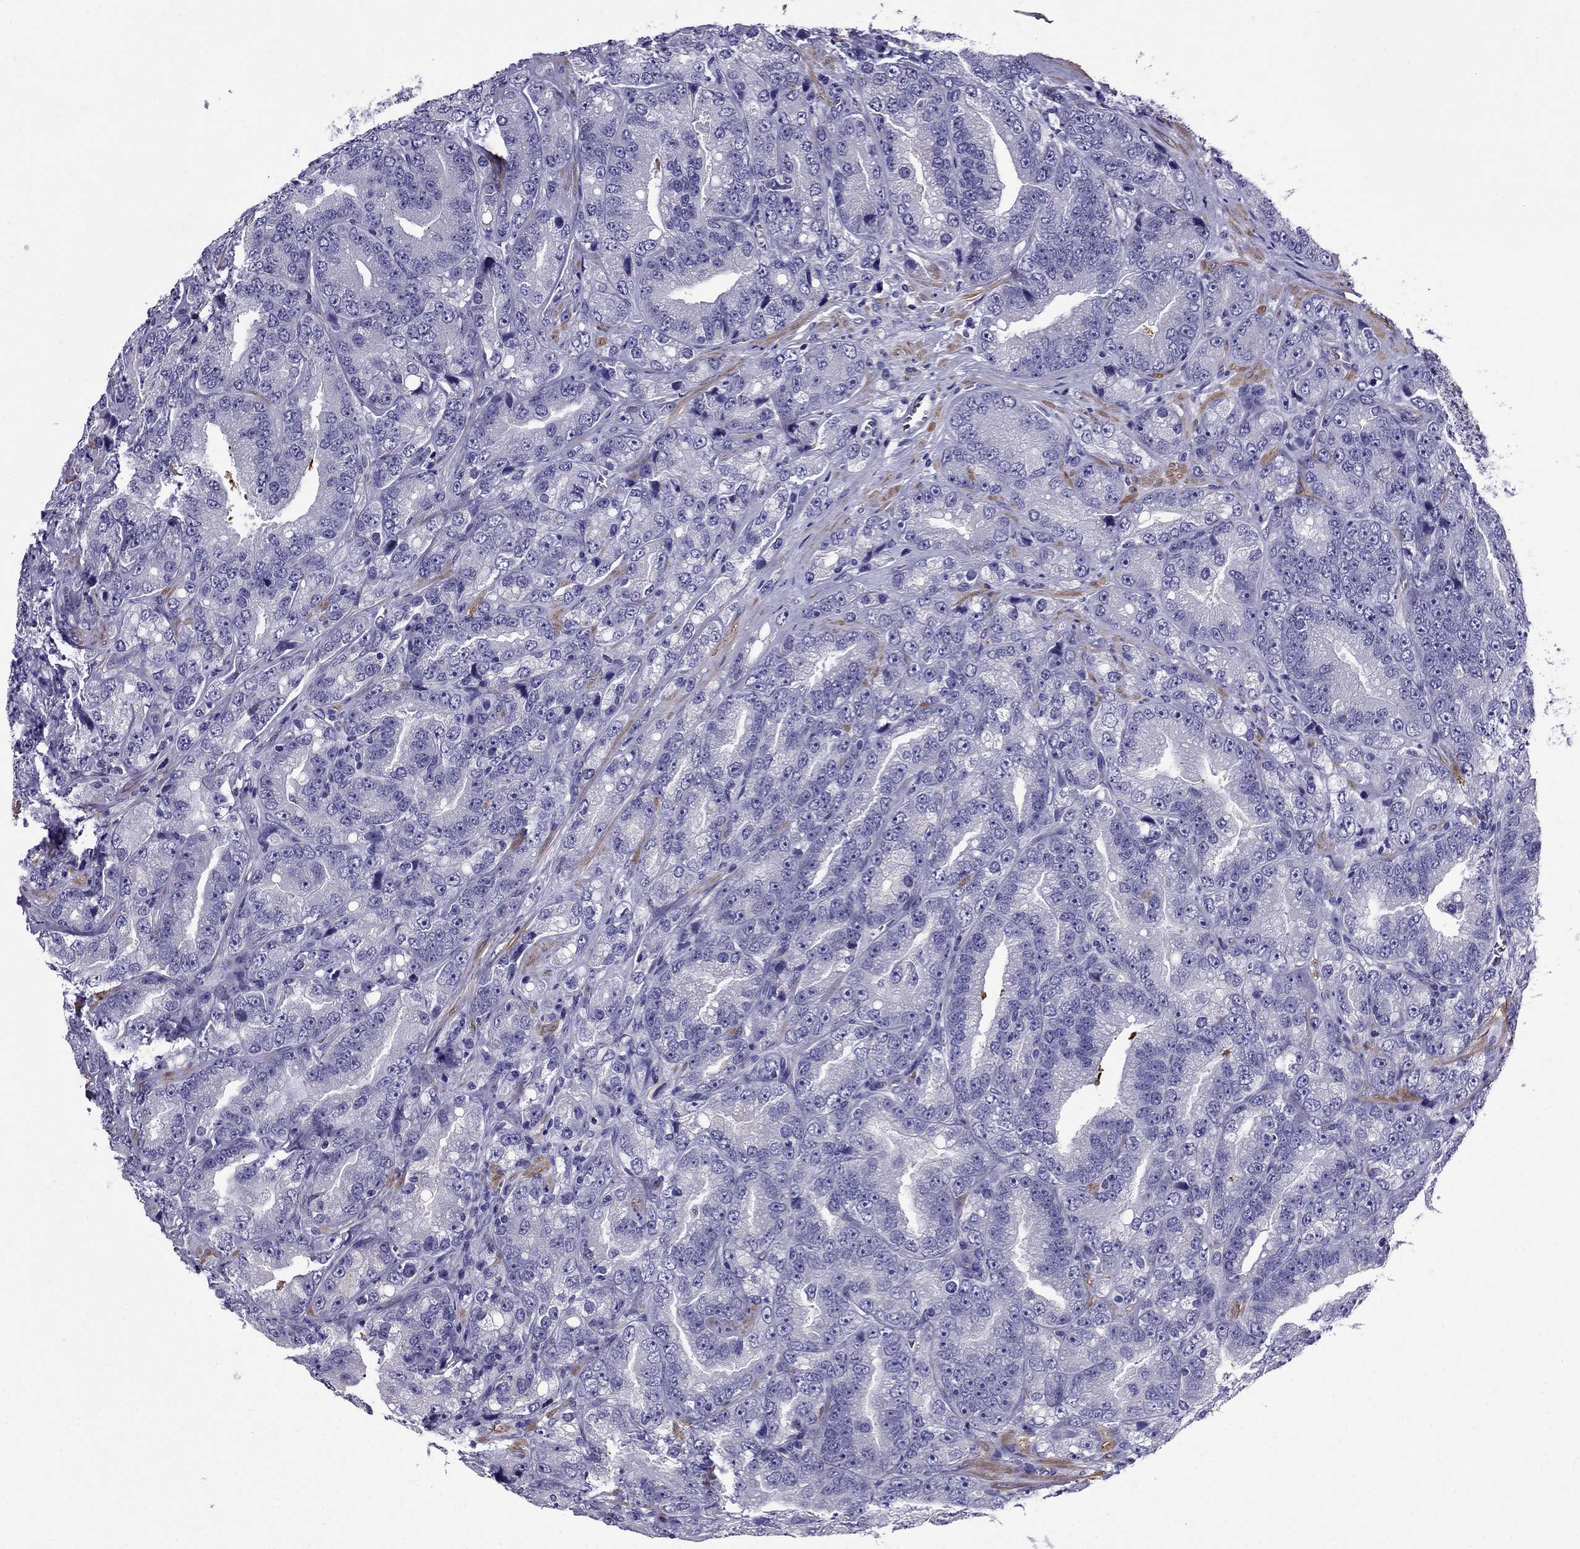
{"staining": {"intensity": "negative", "quantity": "none", "location": "none"}, "tissue": "prostate cancer", "cell_type": "Tumor cells", "image_type": "cancer", "snomed": [{"axis": "morphology", "description": "Adenocarcinoma, NOS"}, {"axis": "topography", "description": "Prostate"}], "caption": "Protein analysis of prostate cancer (adenocarcinoma) exhibits no significant expression in tumor cells.", "gene": "GPR50", "patient": {"sex": "male", "age": 63}}